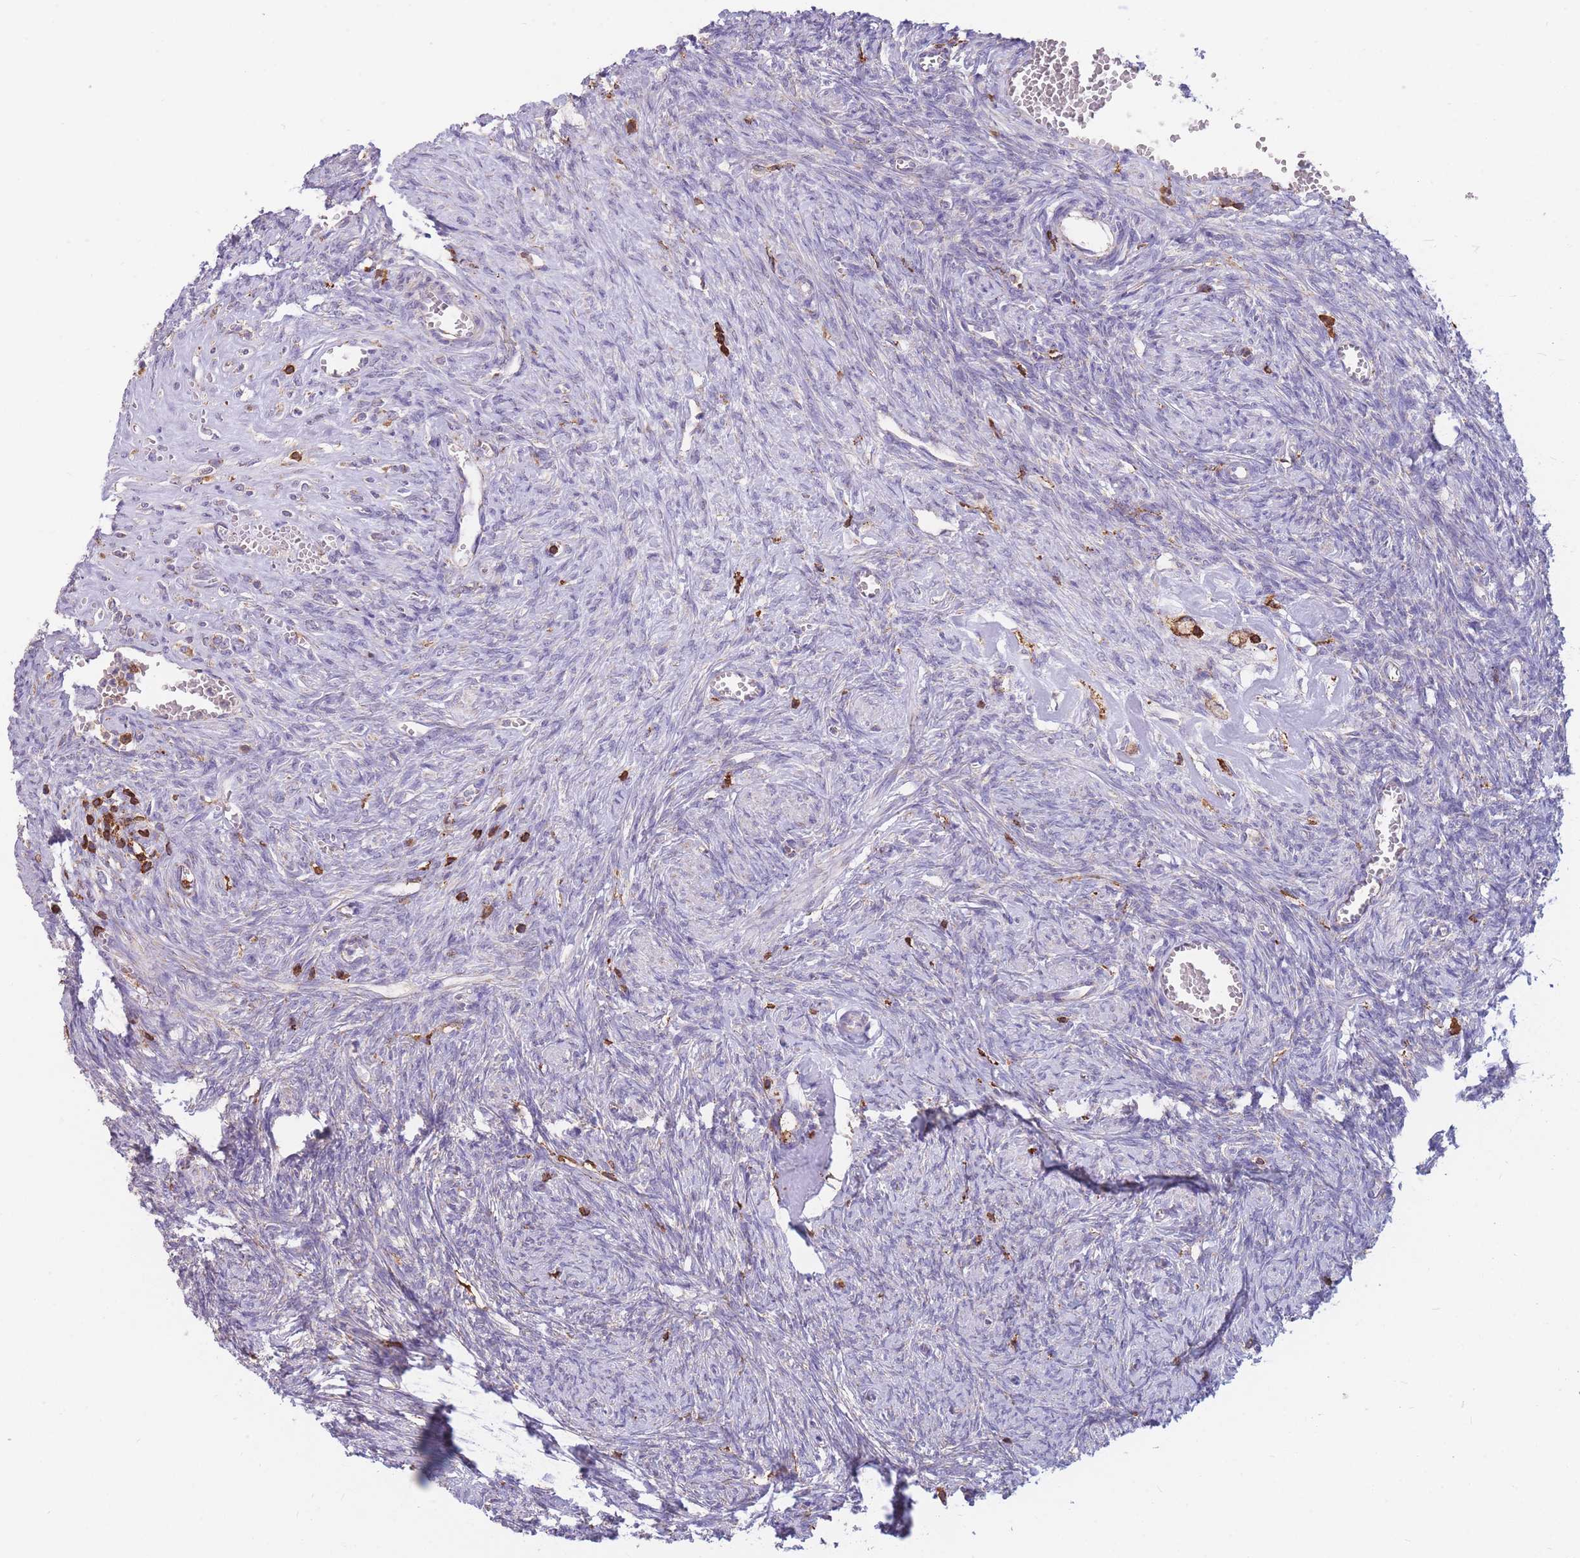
{"staining": {"intensity": "moderate", "quantity": "<25%", "location": "cytoplasmic/membranous"}, "tissue": "ovary", "cell_type": "Ovarian stroma cells", "image_type": "normal", "snomed": [{"axis": "morphology", "description": "Normal tissue, NOS"}, {"axis": "topography", "description": "Ovary"}], "caption": "Immunohistochemical staining of benign ovary displays moderate cytoplasmic/membranous protein staining in approximately <25% of ovarian stroma cells.", "gene": "MRPL54", "patient": {"sex": "female", "age": 44}}